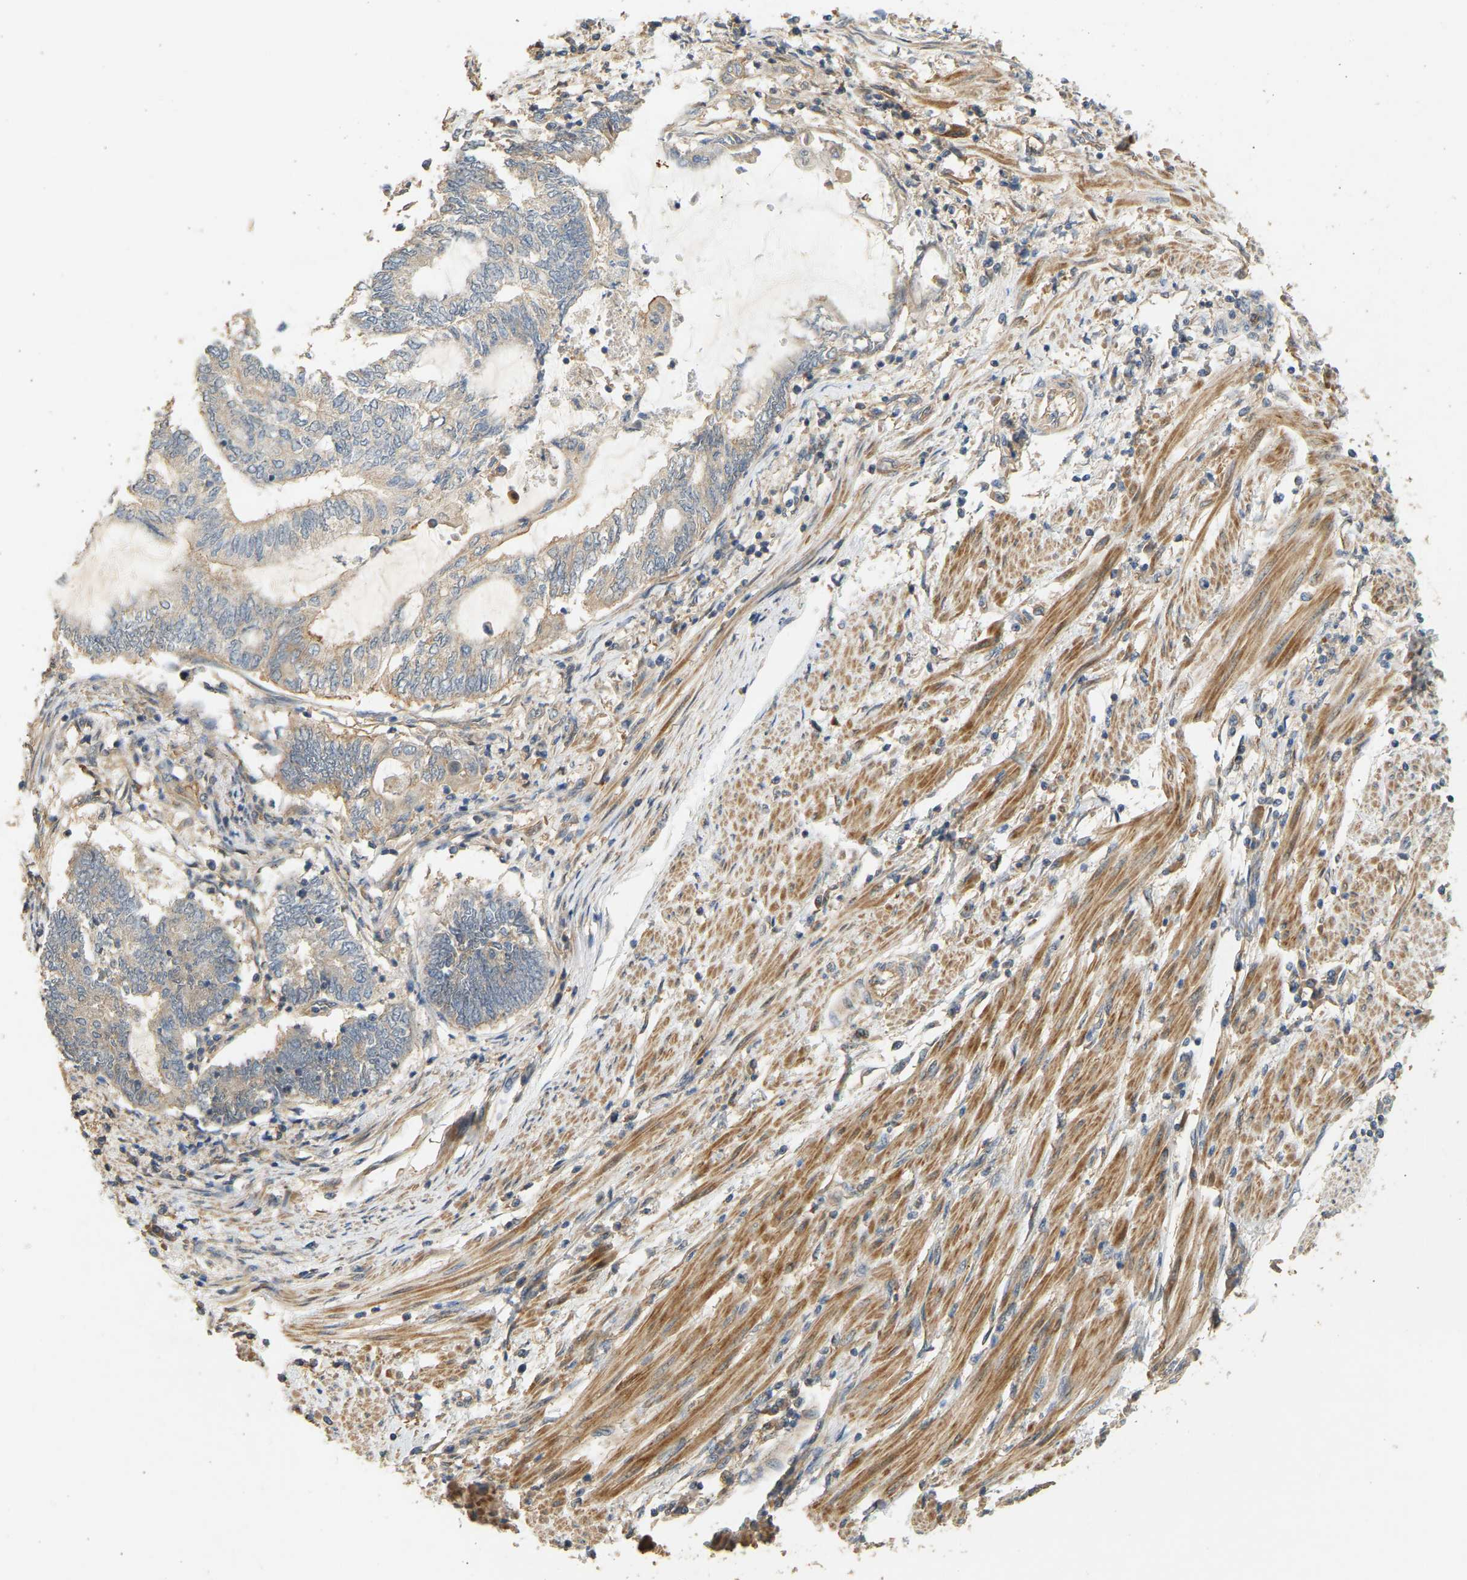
{"staining": {"intensity": "weak", "quantity": "25%-75%", "location": "cytoplasmic/membranous"}, "tissue": "endometrial cancer", "cell_type": "Tumor cells", "image_type": "cancer", "snomed": [{"axis": "morphology", "description": "Adenocarcinoma, NOS"}, {"axis": "topography", "description": "Uterus"}, {"axis": "topography", "description": "Endometrium"}], "caption": "Endometrial adenocarcinoma stained for a protein reveals weak cytoplasmic/membranous positivity in tumor cells.", "gene": "RGL1", "patient": {"sex": "female", "age": 70}}